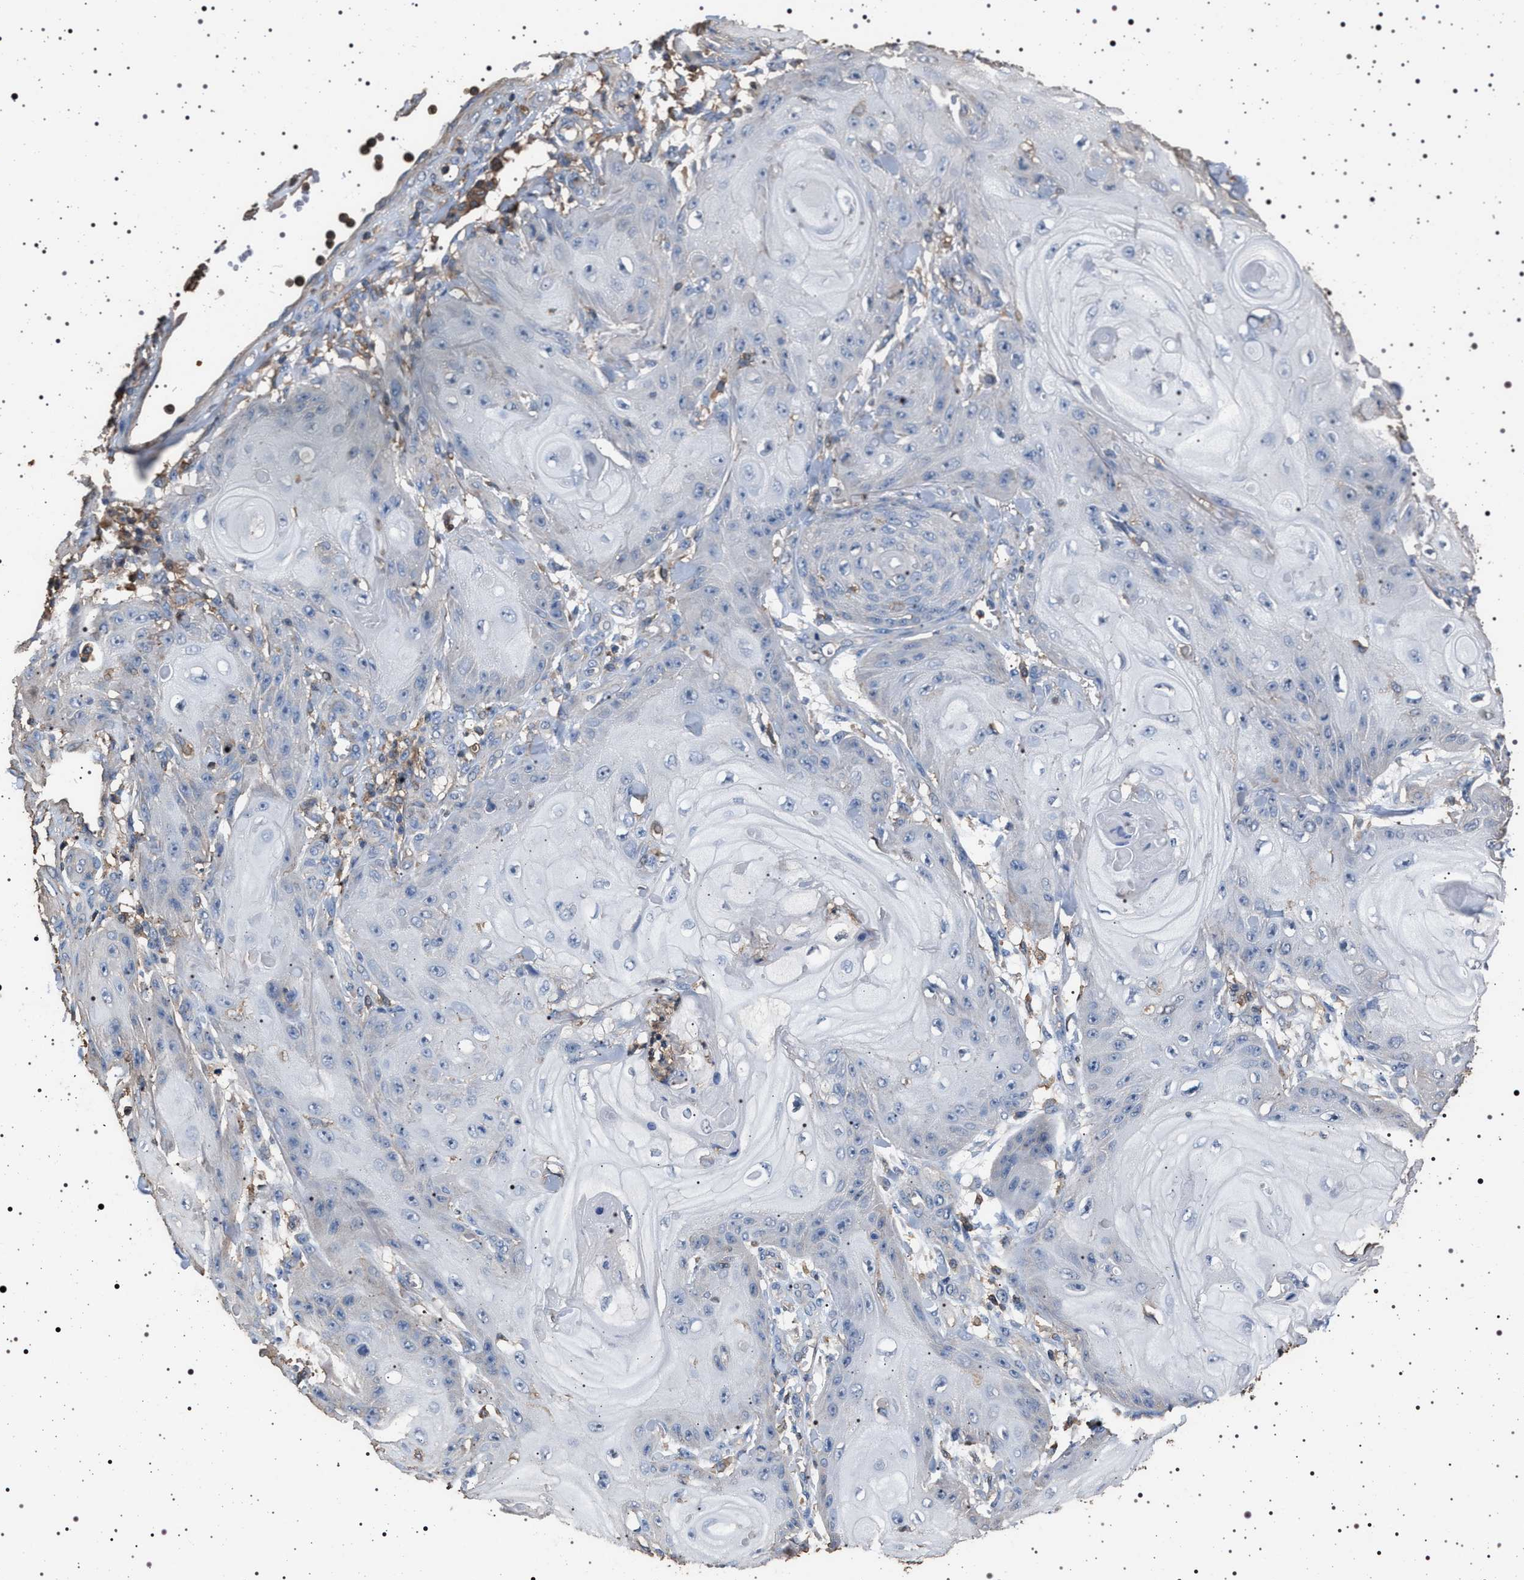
{"staining": {"intensity": "negative", "quantity": "none", "location": "none"}, "tissue": "skin cancer", "cell_type": "Tumor cells", "image_type": "cancer", "snomed": [{"axis": "morphology", "description": "Squamous cell carcinoma, NOS"}, {"axis": "topography", "description": "Skin"}], "caption": "Immunohistochemical staining of human skin cancer demonstrates no significant staining in tumor cells.", "gene": "SMAP2", "patient": {"sex": "male", "age": 74}}